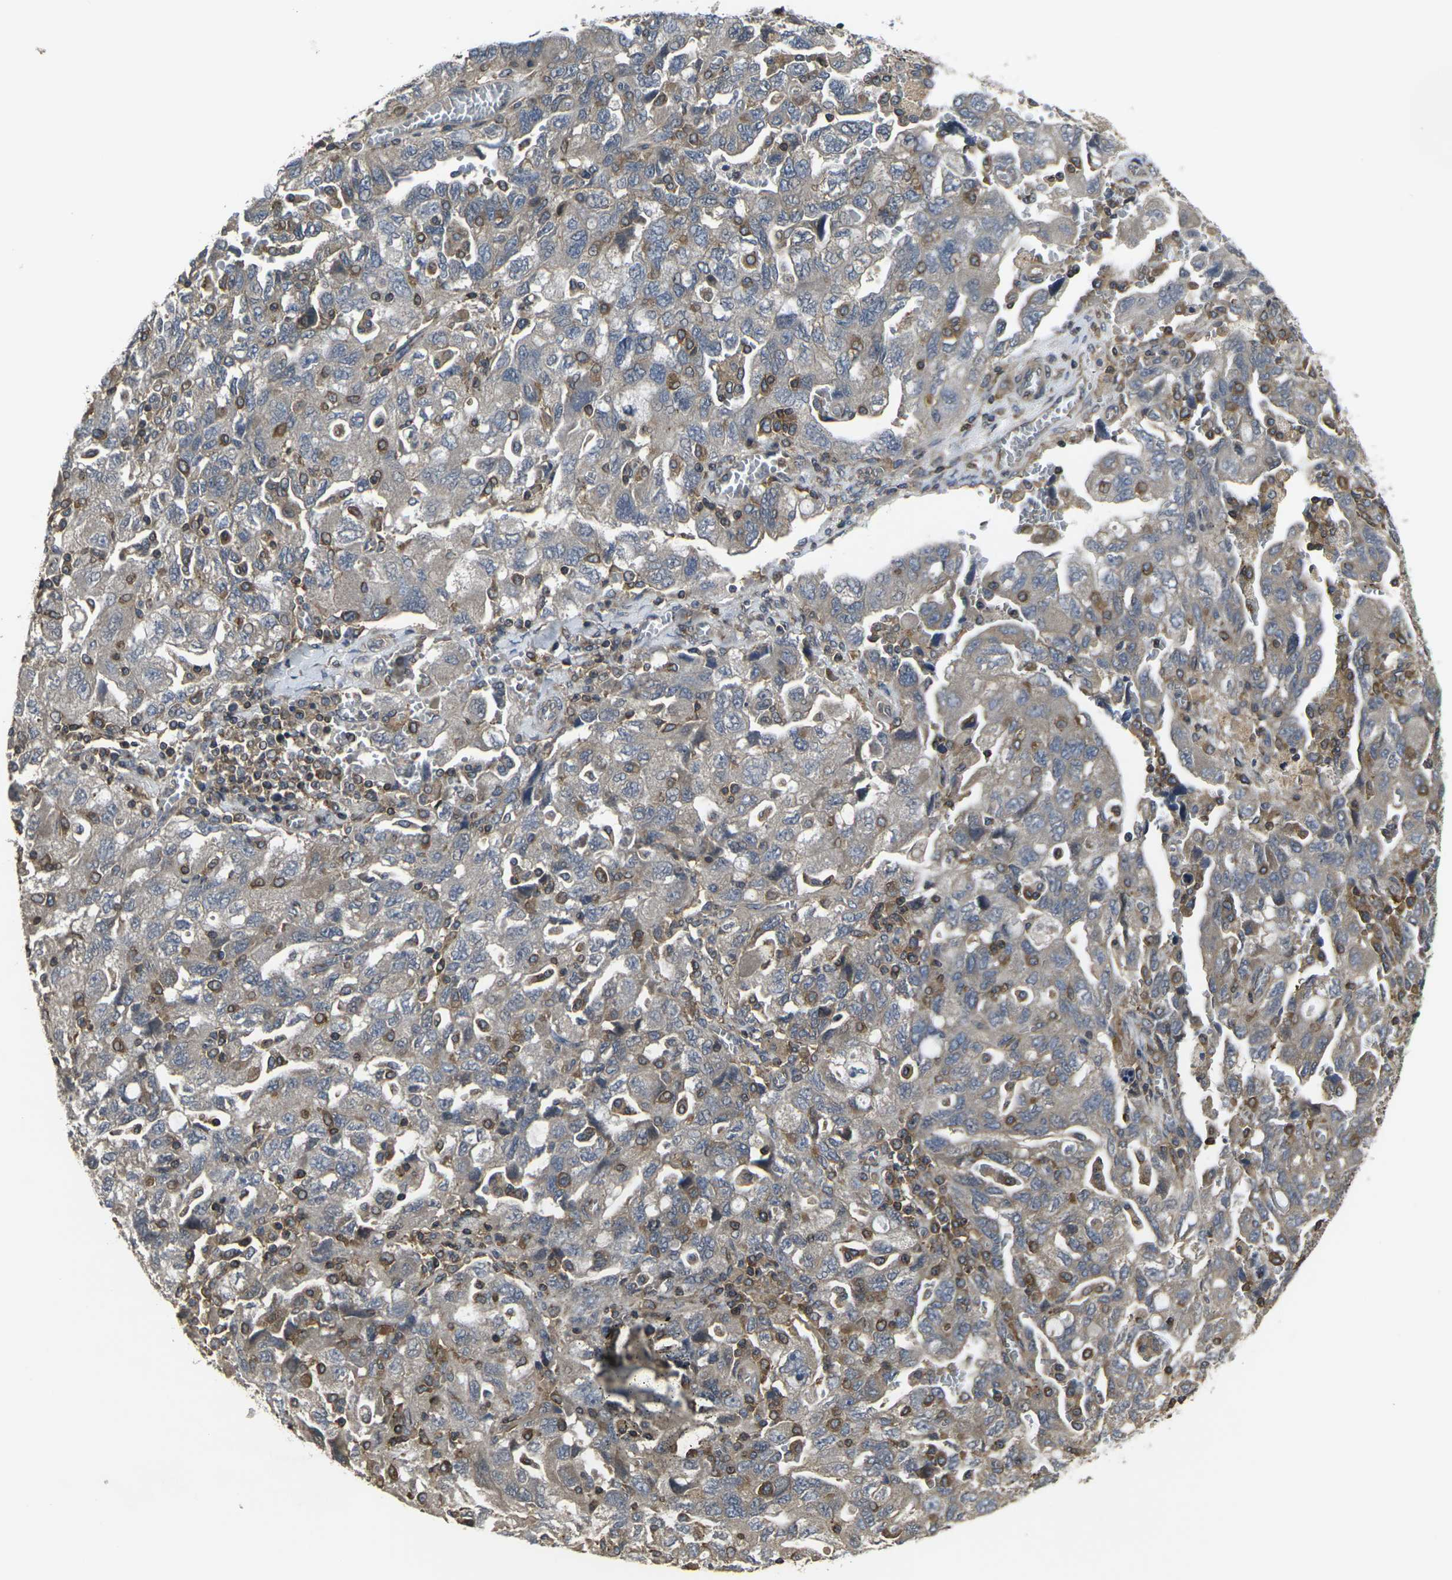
{"staining": {"intensity": "weak", "quantity": "25%-75%", "location": "cytoplasmic/membranous"}, "tissue": "ovarian cancer", "cell_type": "Tumor cells", "image_type": "cancer", "snomed": [{"axis": "morphology", "description": "Carcinoma, NOS"}, {"axis": "morphology", "description": "Cystadenocarcinoma, serous, NOS"}, {"axis": "topography", "description": "Ovary"}], "caption": "Protein staining demonstrates weak cytoplasmic/membranous staining in approximately 25%-75% of tumor cells in ovarian cancer. Ihc stains the protein of interest in brown and the nuclei are stained blue.", "gene": "PRKACB", "patient": {"sex": "female", "age": 69}}